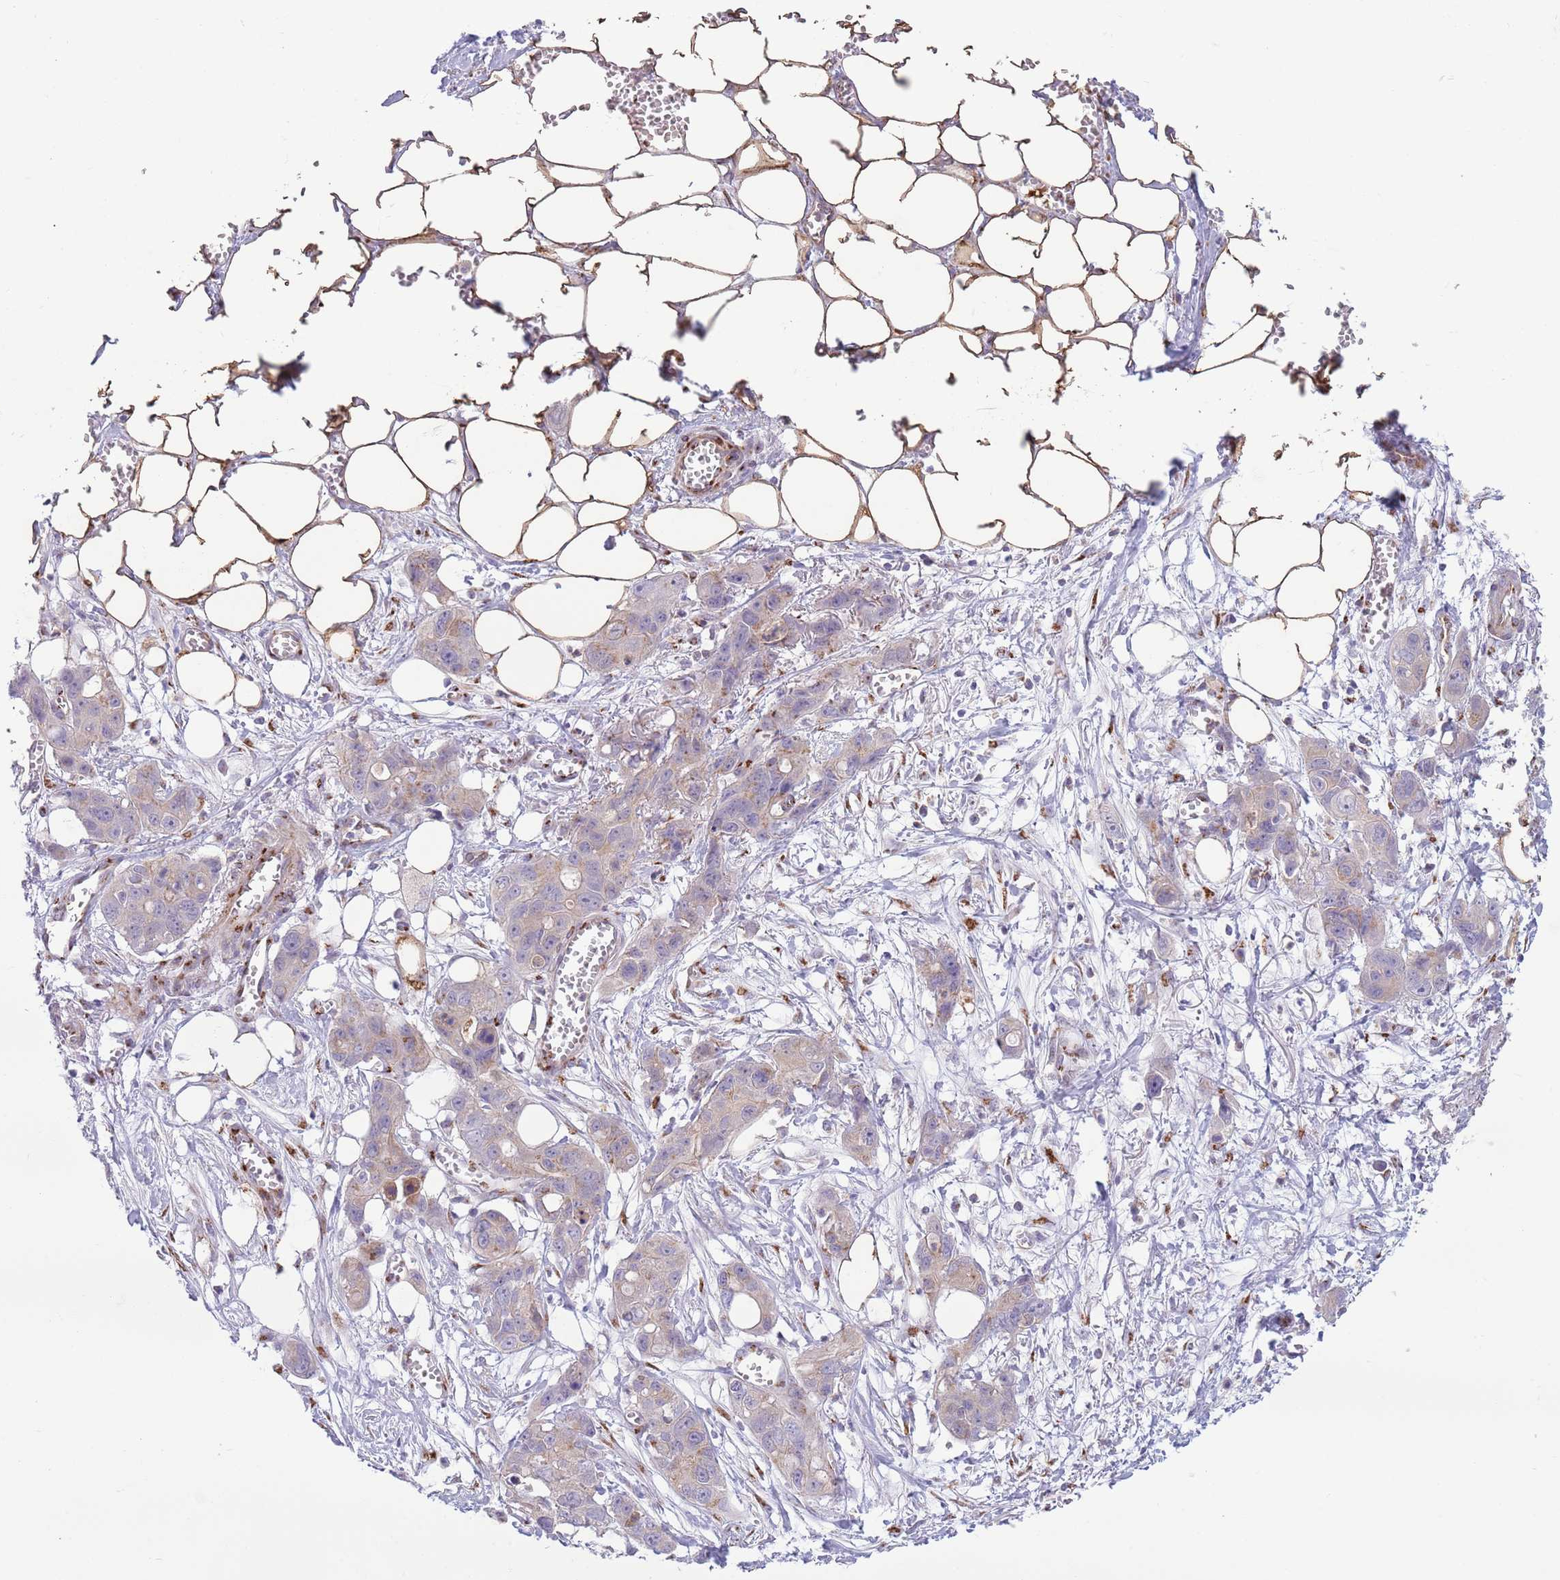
{"staining": {"intensity": "weak", "quantity": "<25%", "location": "cytoplasmic/membranous"}, "tissue": "ovarian cancer", "cell_type": "Tumor cells", "image_type": "cancer", "snomed": [{"axis": "morphology", "description": "Cystadenocarcinoma, mucinous, NOS"}, {"axis": "topography", "description": "Ovary"}], "caption": "High magnification brightfield microscopy of ovarian cancer (mucinous cystadenocarcinoma) stained with DAB (brown) and counterstained with hematoxylin (blue): tumor cells show no significant positivity. The staining was performed using DAB (3,3'-diaminobenzidine) to visualize the protein expression in brown, while the nuclei were stained in blue with hematoxylin (Magnification: 20x).", "gene": "C20orf96", "patient": {"sex": "female", "age": 70}}